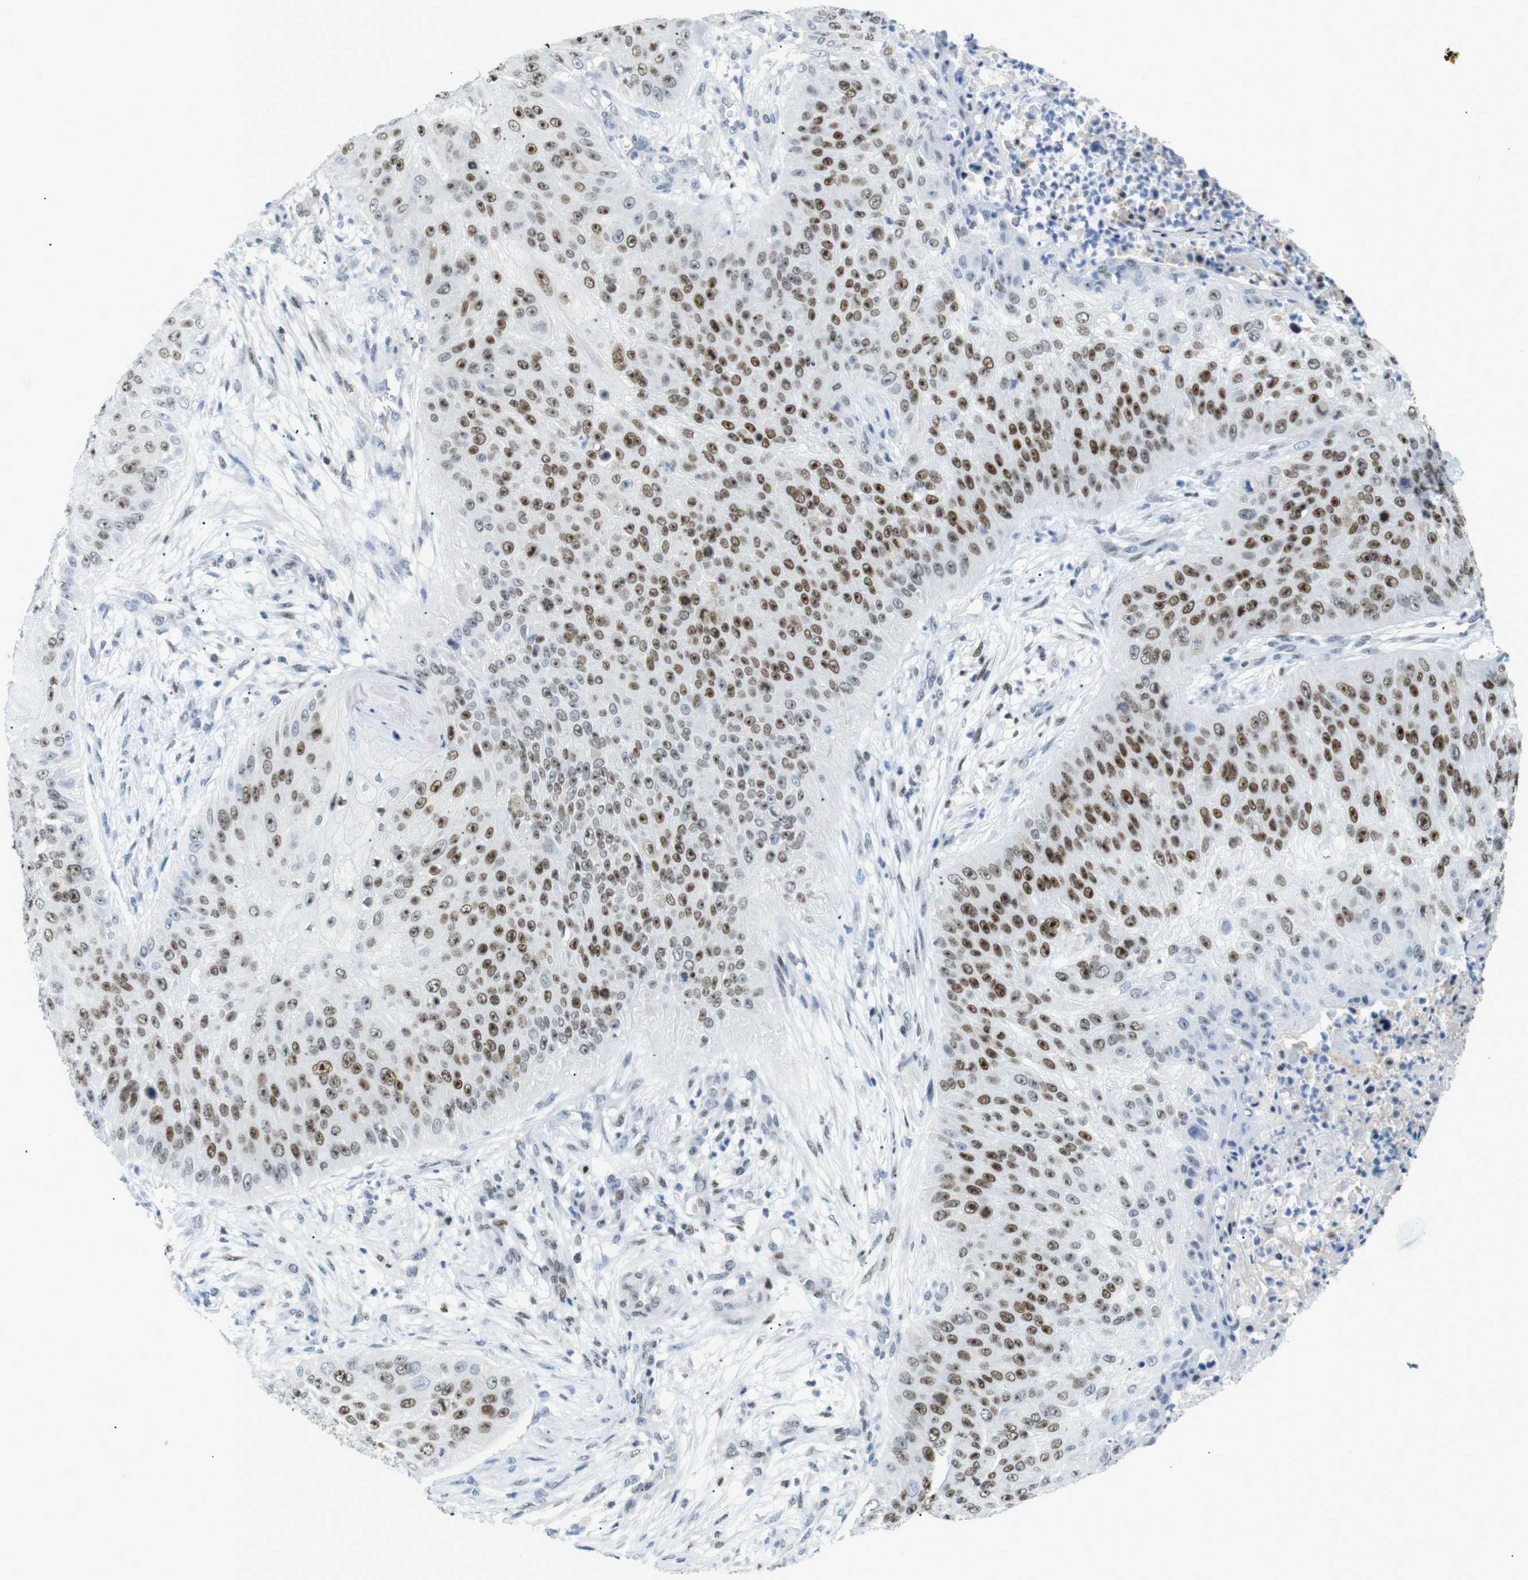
{"staining": {"intensity": "moderate", "quantity": ">75%", "location": "nuclear"}, "tissue": "skin cancer", "cell_type": "Tumor cells", "image_type": "cancer", "snomed": [{"axis": "morphology", "description": "Squamous cell carcinoma, NOS"}, {"axis": "topography", "description": "Skin"}], "caption": "Moderate nuclear positivity for a protein is seen in about >75% of tumor cells of squamous cell carcinoma (skin) using IHC.", "gene": "RIOX2", "patient": {"sex": "female", "age": 80}}